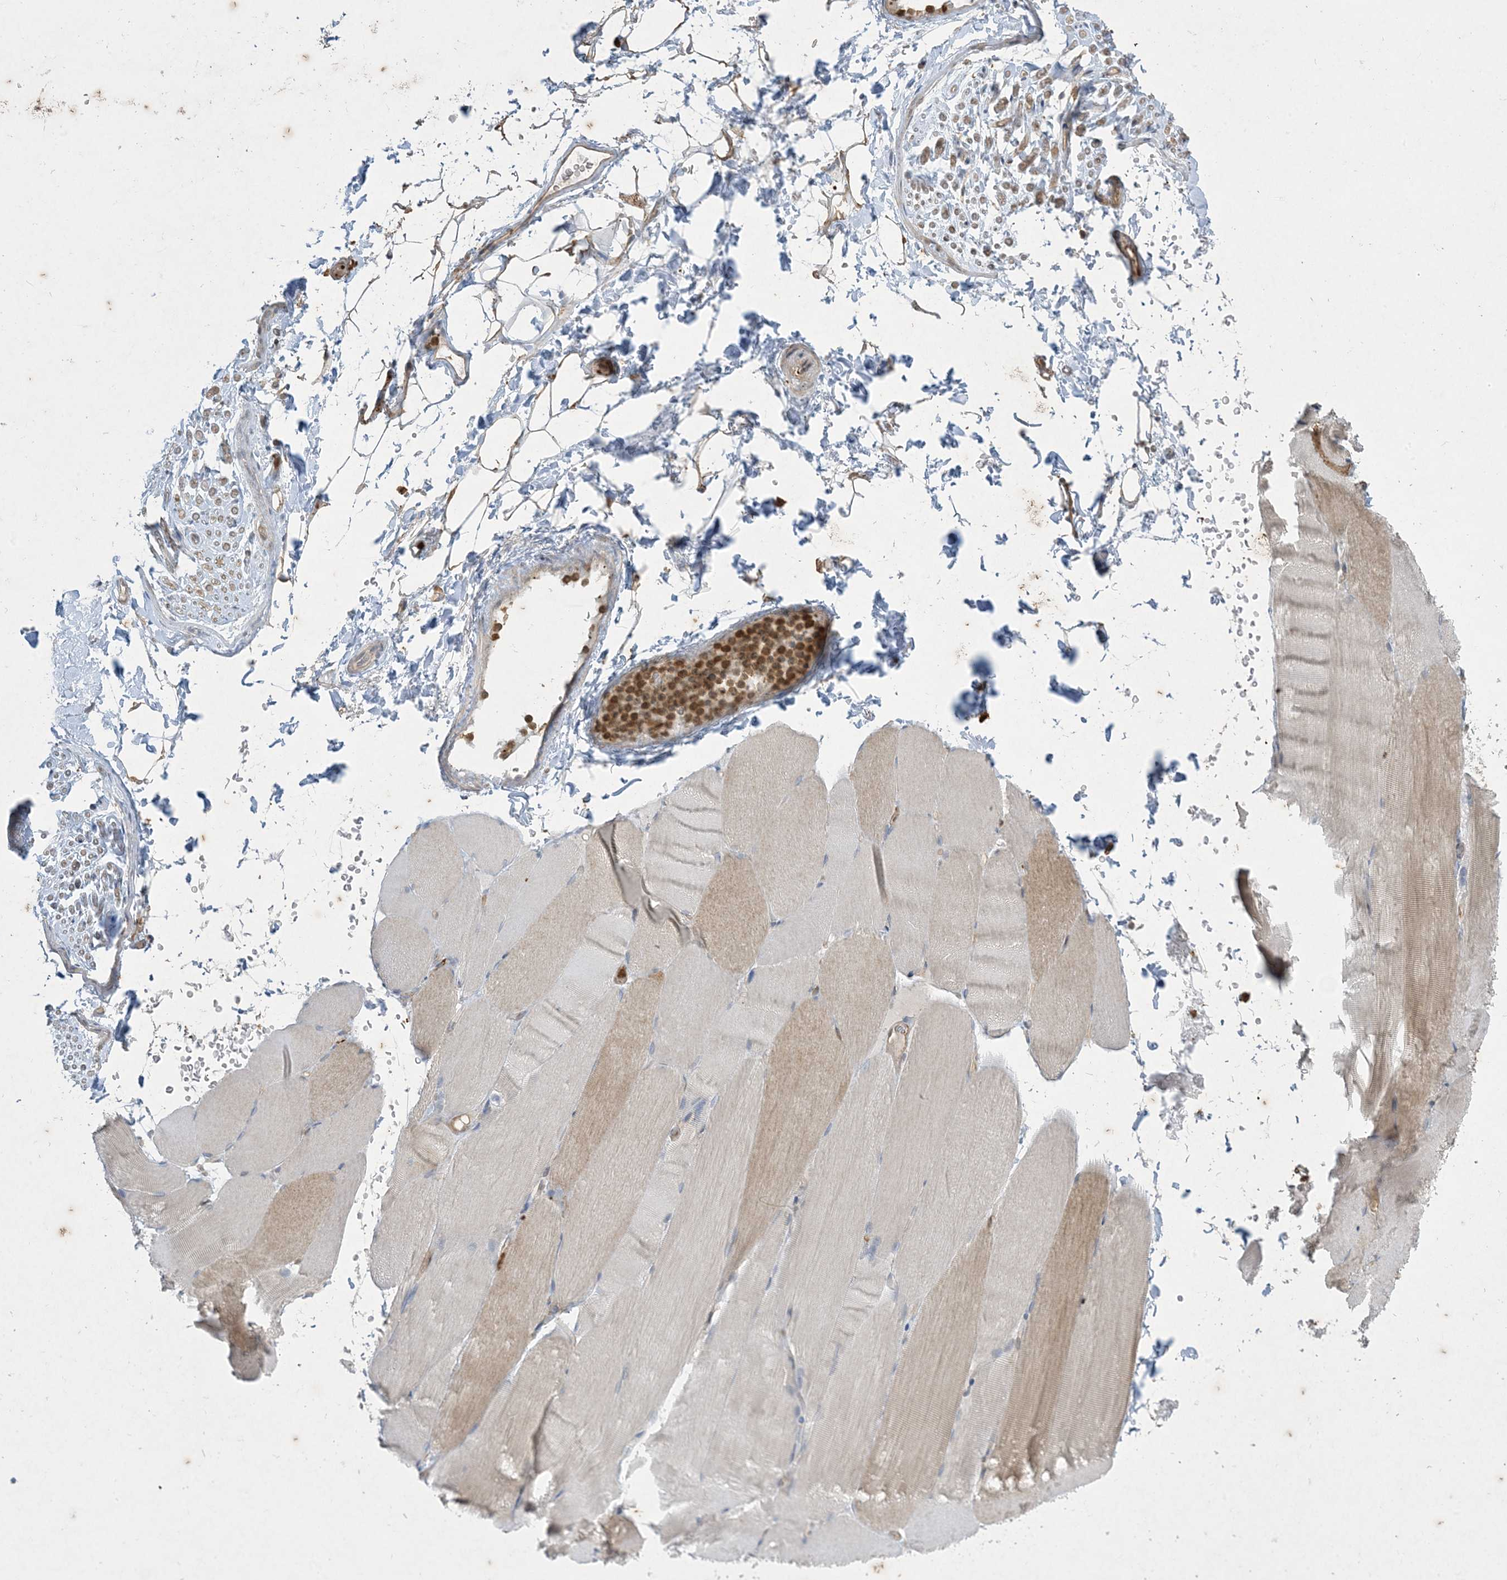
{"staining": {"intensity": "weak", "quantity": "25%-75%", "location": "cytoplasmic/membranous"}, "tissue": "skeletal muscle", "cell_type": "Myocytes", "image_type": "normal", "snomed": [{"axis": "morphology", "description": "Normal tissue, NOS"}, {"axis": "topography", "description": "Skeletal muscle"}, {"axis": "topography", "description": "Parathyroid gland"}], "caption": "Immunohistochemistry (IHC) (DAB (3,3'-diaminobenzidine)) staining of benign skeletal muscle exhibits weak cytoplasmic/membranous protein positivity in approximately 25%-75% of myocytes.", "gene": "TMSB4X", "patient": {"sex": "female", "age": 37}}